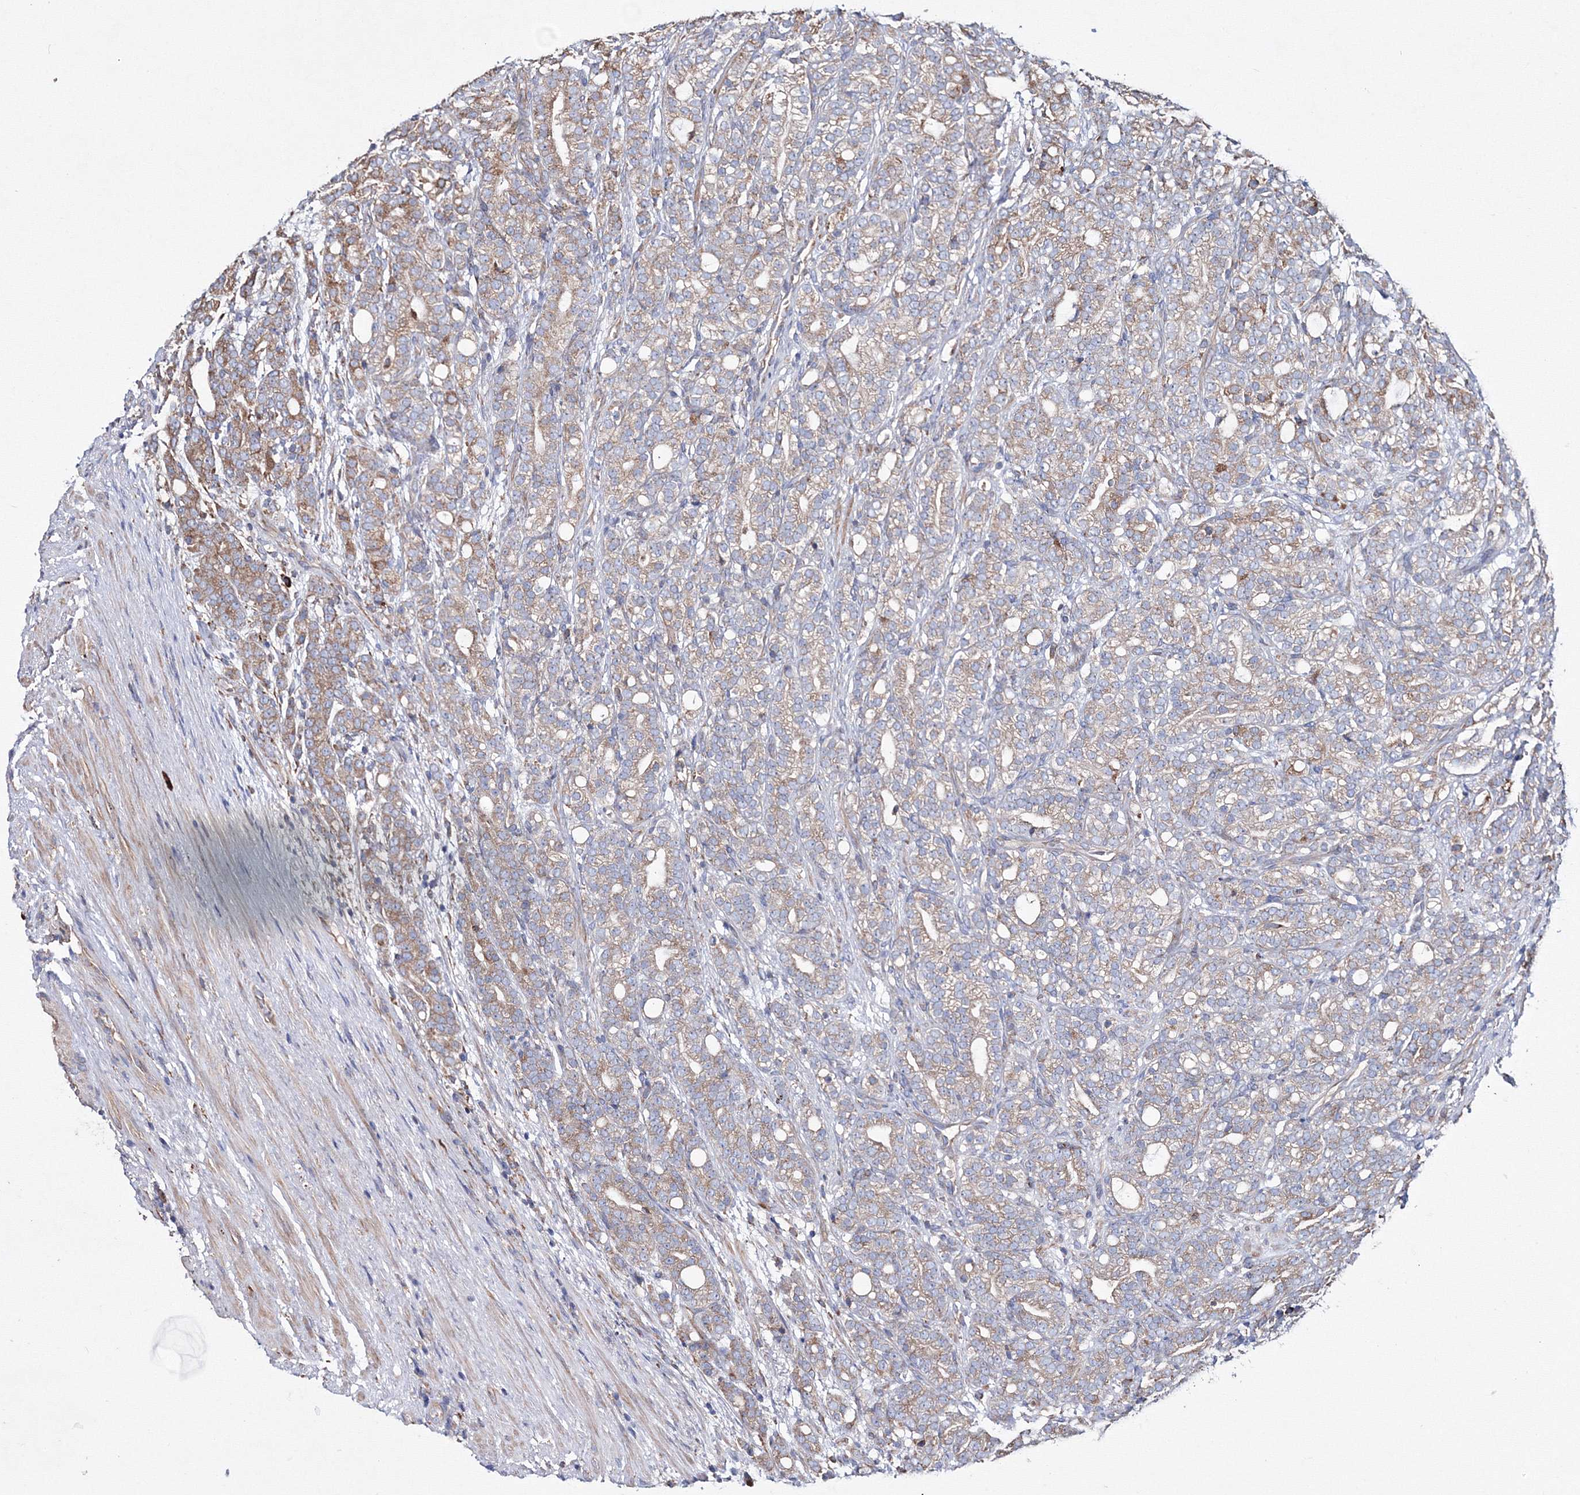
{"staining": {"intensity": "weak", "quantity": "25%-75%", "location": "cytoplasmic/membranous"}, "tissue": "prostate cancer", "cell_type": "Tumor cells", "image_type": "cancer", "snomed": [{"axis": "morphology", "description": "Adenocarcinoma, High grade"}, {"axis": "topography", "description": "Prostate"}], "caption": "A low amount of weak cytoplasmic/membranous staining is identified in approximately 25%-75% of tumor cells in prostate cancer (high-grade adenocarcinoma) tissue.", "gene": "VPS8", "patient": {"sex": "male", "age": 57}}